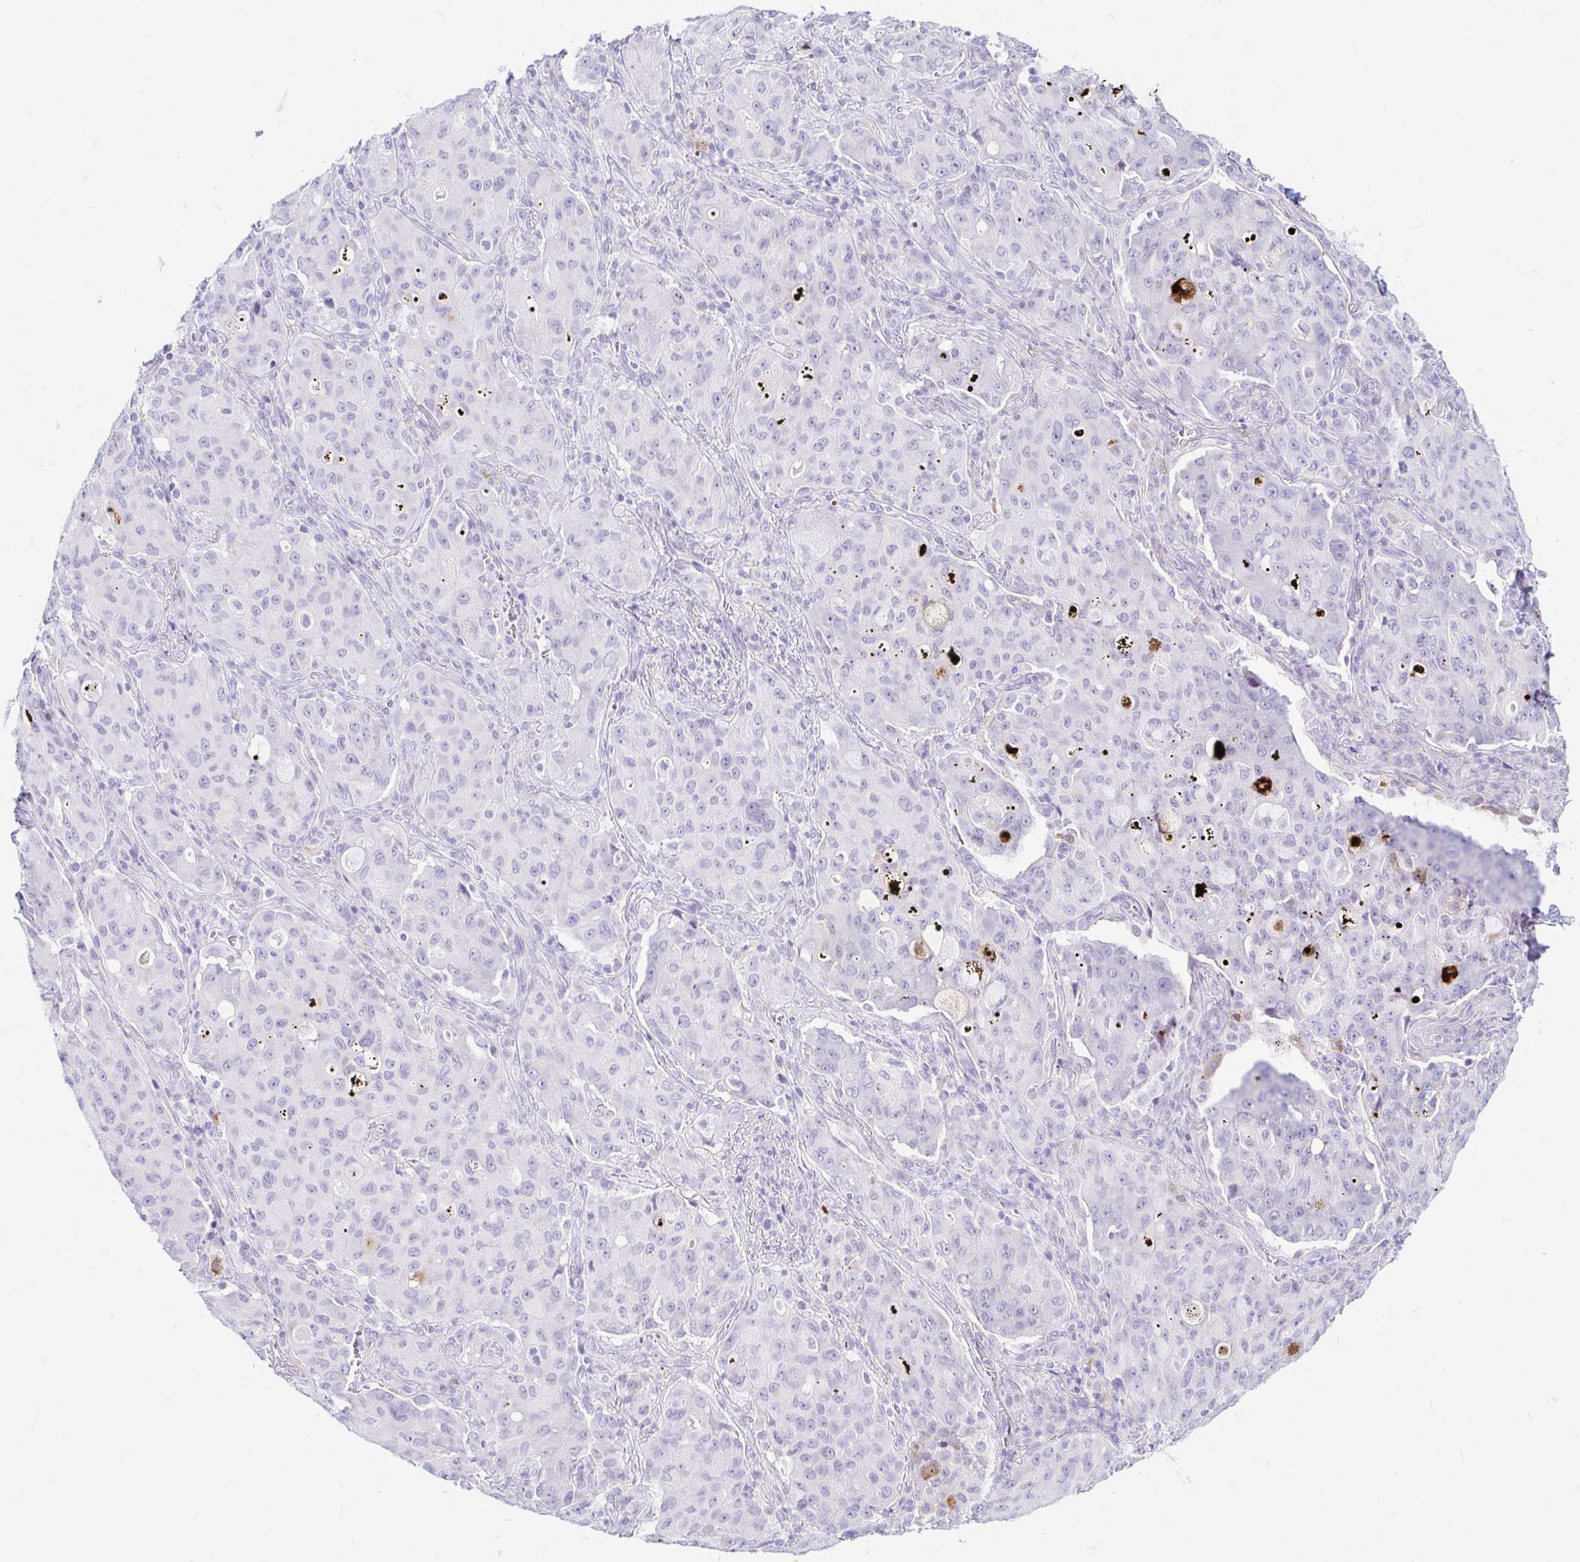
{"staining": {"intensity": "negative", "quantity": "none", "location": "none"}, "tissue": "lung cancer", "cell_type": "Tumor cells", "image_type": "cancer", "snomed": [{"axis": "morphology", "description": "Adenocarcinoma, NOS"}, {"axis": "topography", "description": "Lung"}], "caption": "Human lung cancer stained for a protein using immunohistochemistry reveals no positivity in tumor cells.", "gene": "ERICH6", "patient": {"sex": "female", "age": 44}}